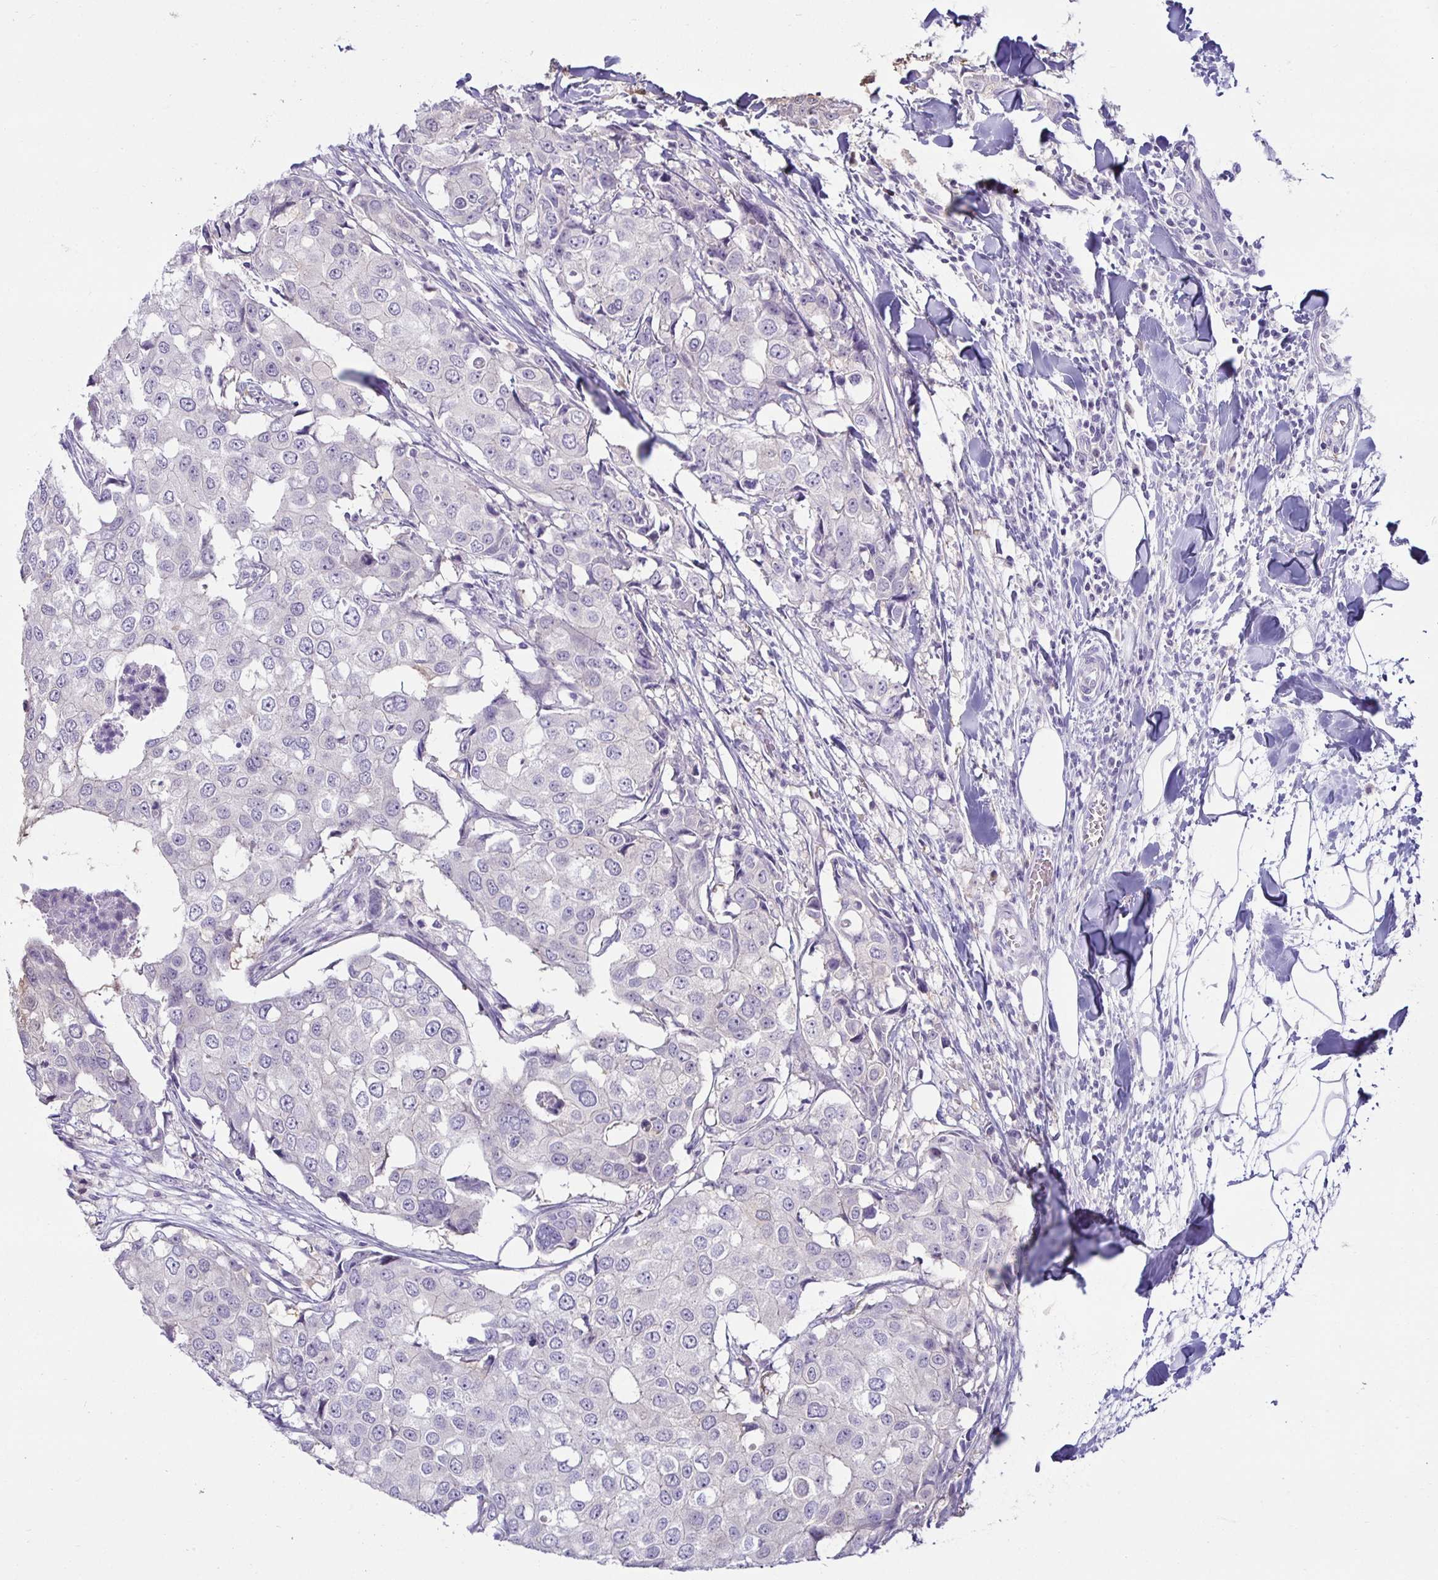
{"staining": {"intensity": "negative", "quantity": "none", "location": "none"}, "tissue": "breast cancer", "cell_type": "Tumor cells", "image_type": "cancer", "snomed": [{"axis": "morphology", "description": "Duct carcinoma"}, {"axis": "topography", "description": "Breast"}], "caption": "Tumor cells are negative for protein expression in human breast cancer. (DAB immunohistochemistry with hematoxylin counter stain).", "gene": "MON2", "patient": {"sex": "female", "age": 27}}